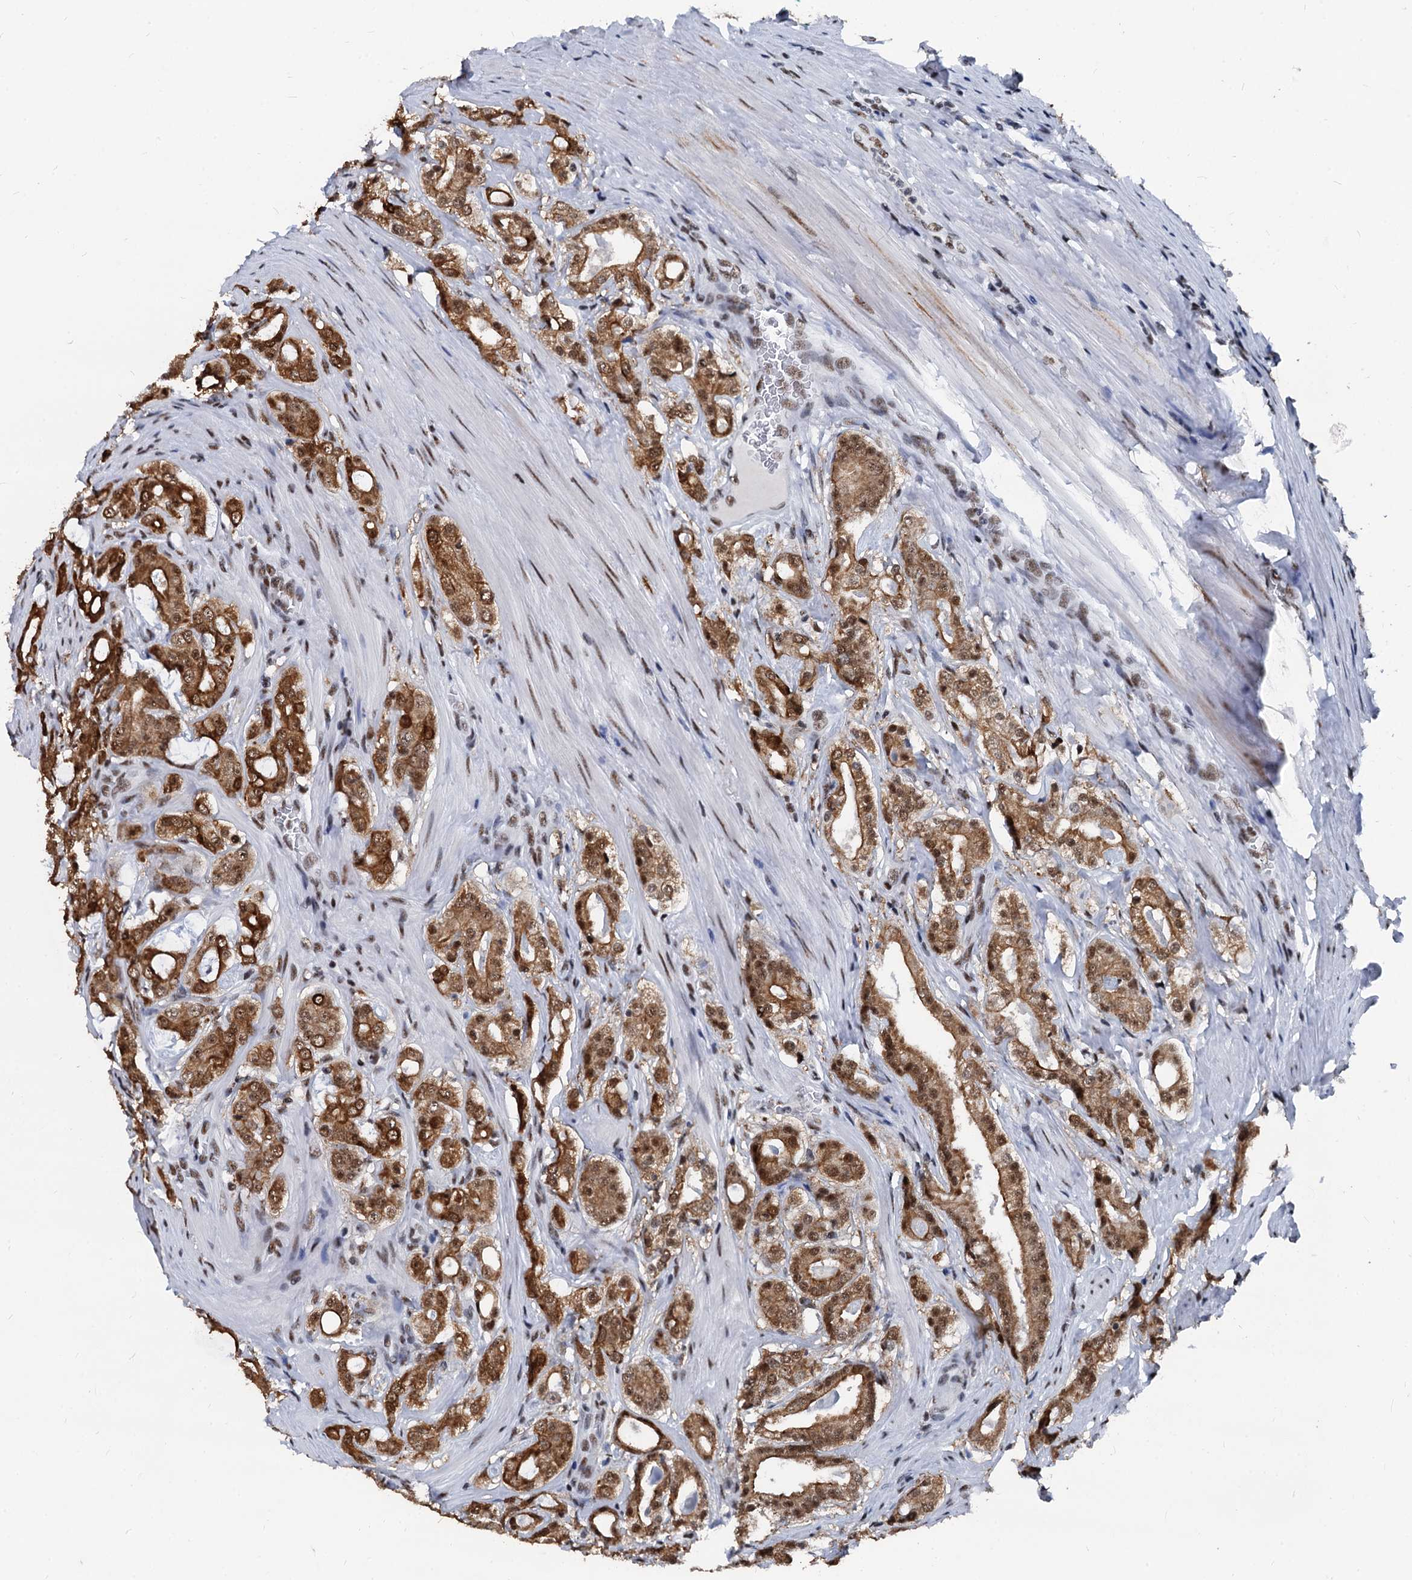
{"staining": {"intensity": "moderate", "quantity": ">75%", "location": "cytoplasmic/membranous,nuclear"}, "tissue": "prostate cancer", "cell_type": "Tumor cells", "image_type": "cancer", "snomed": [{"axis": "morphology", "description": "Adenocarcinoma, High grade"}, {"axis": "topography", "description": "Prostate"}], "caption": "Protein expression analysis of prostate cancer exhibits moderate cytoplasmic/membranous and nuclear expression in approximately >75% of tumor cells.", "gene": "DDX23", "patient": {"sex": "male", "age": 63}}